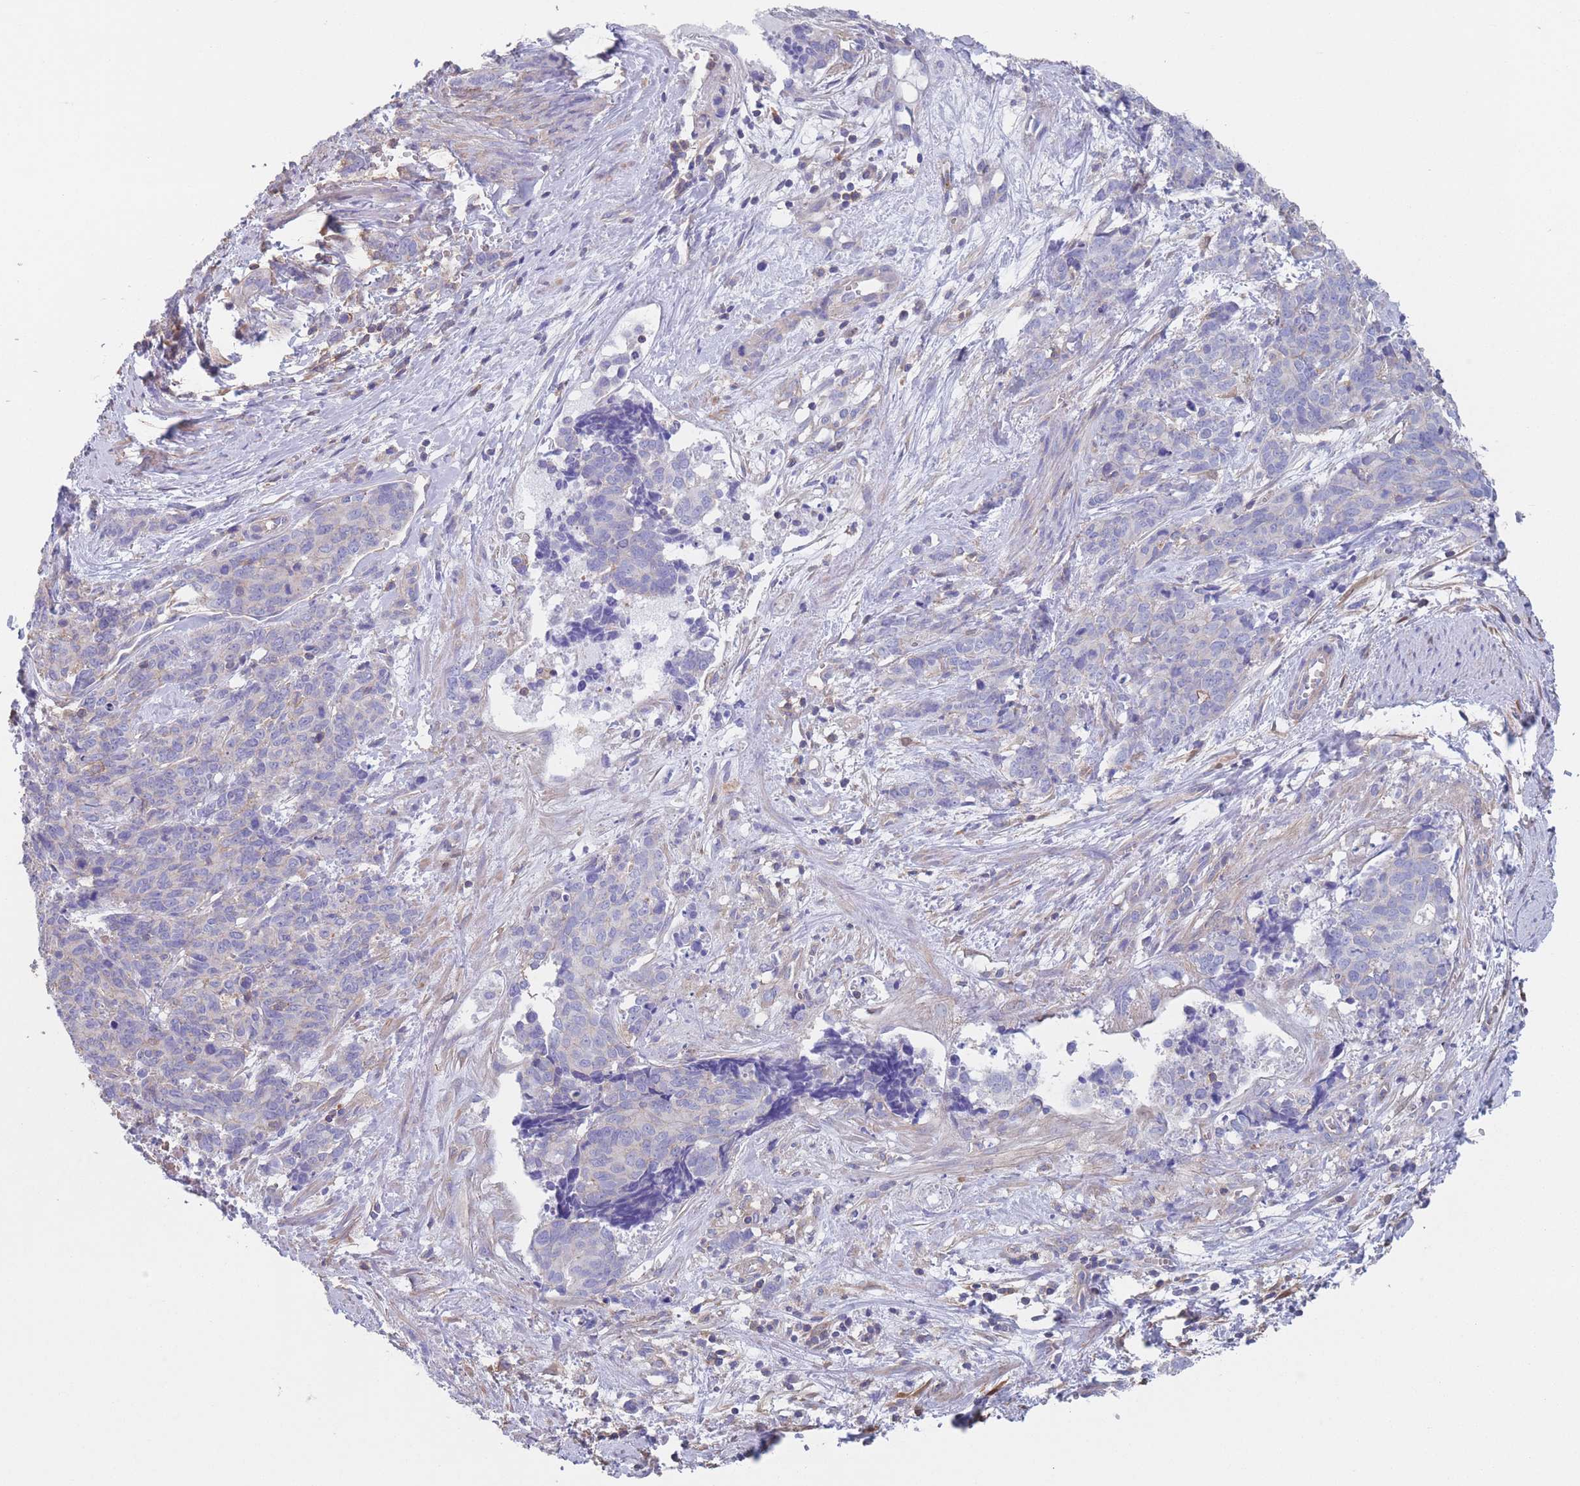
{"staining": {"intensity": "negative", "quantity": "none", "location": "none"}, "tissue": "cervical cancer", "cell_type": "Tumor cells", "image_type": "cancer", "snomed": [{"axis": "morphology", "description": "Squamous cell carcinoma, NOS"}, {"axis": "topography", "description": "Cervix"}], "caption": "High magnification brightfield microscopy of cervical cancer (squamous cell carcinoma) stained with DAB (3,3'-diaminobenzidine) (brown) and counterstained with hematoxylin (blue): tumor cells show no significant expression. (DAB immunohistochemistry, high magnification).", "gene": "ADH1A", "patient": {"sex": "female", "age": 60}}